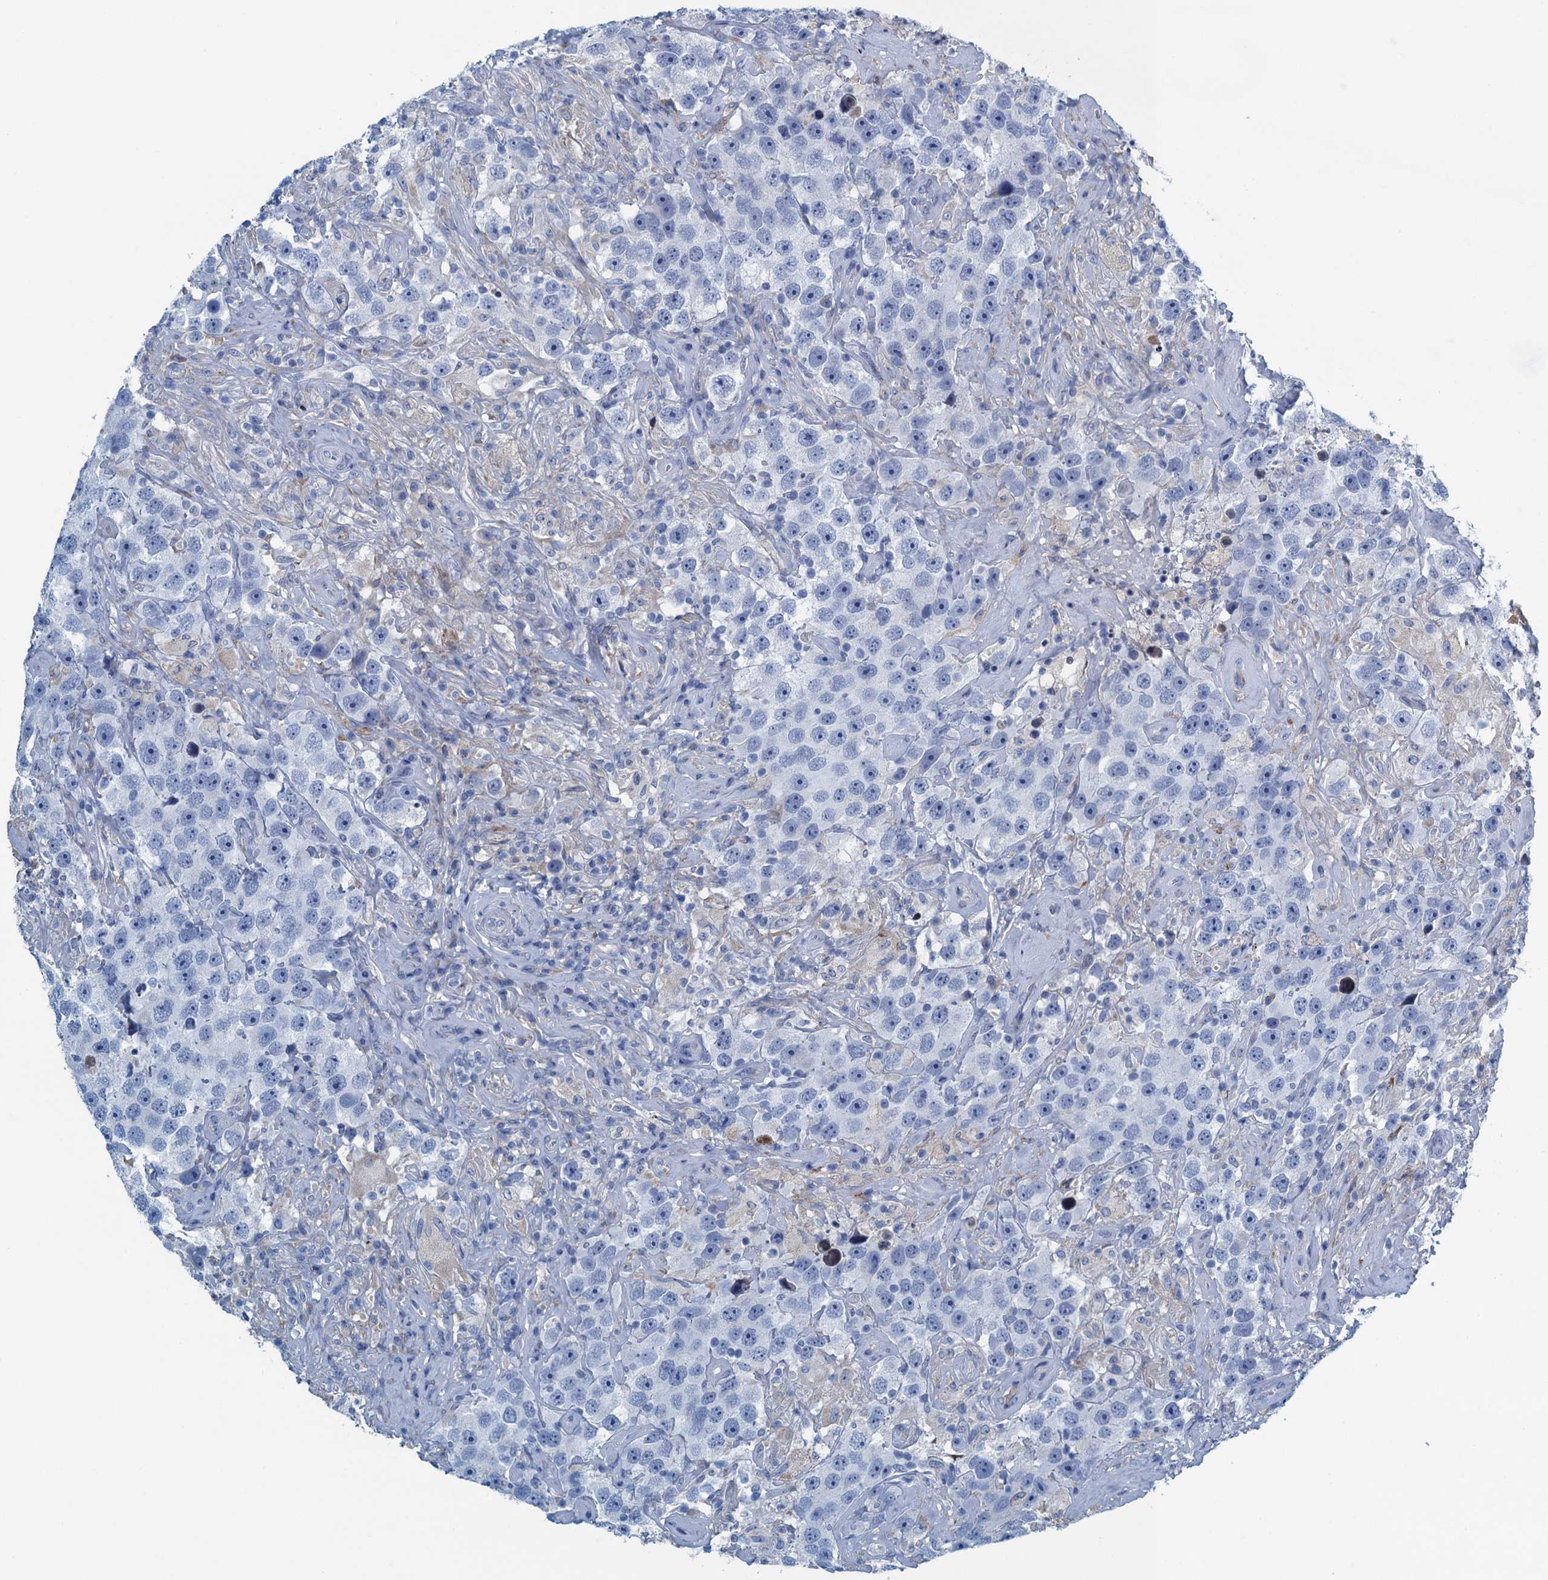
{"staining": {"intensity": "negative", "quantity": "none", "location": "none"}, "tissue": "testis cancer", "cell_type": "Tumor cells", "image_type": "cancer", "snomed": [{"axis": "morphology", "description": "Seminoma, NOS"}, {"axis": "topography", "description": "Testis"}], "caption": "Immunohistochemistry (IHC) micrograph of human testis seminoma stained for a protein (brown), which demonstrates no positivity in tumor cells.", "gene": "C10orf88", "patient": {"sex": "male", "age": 49}}